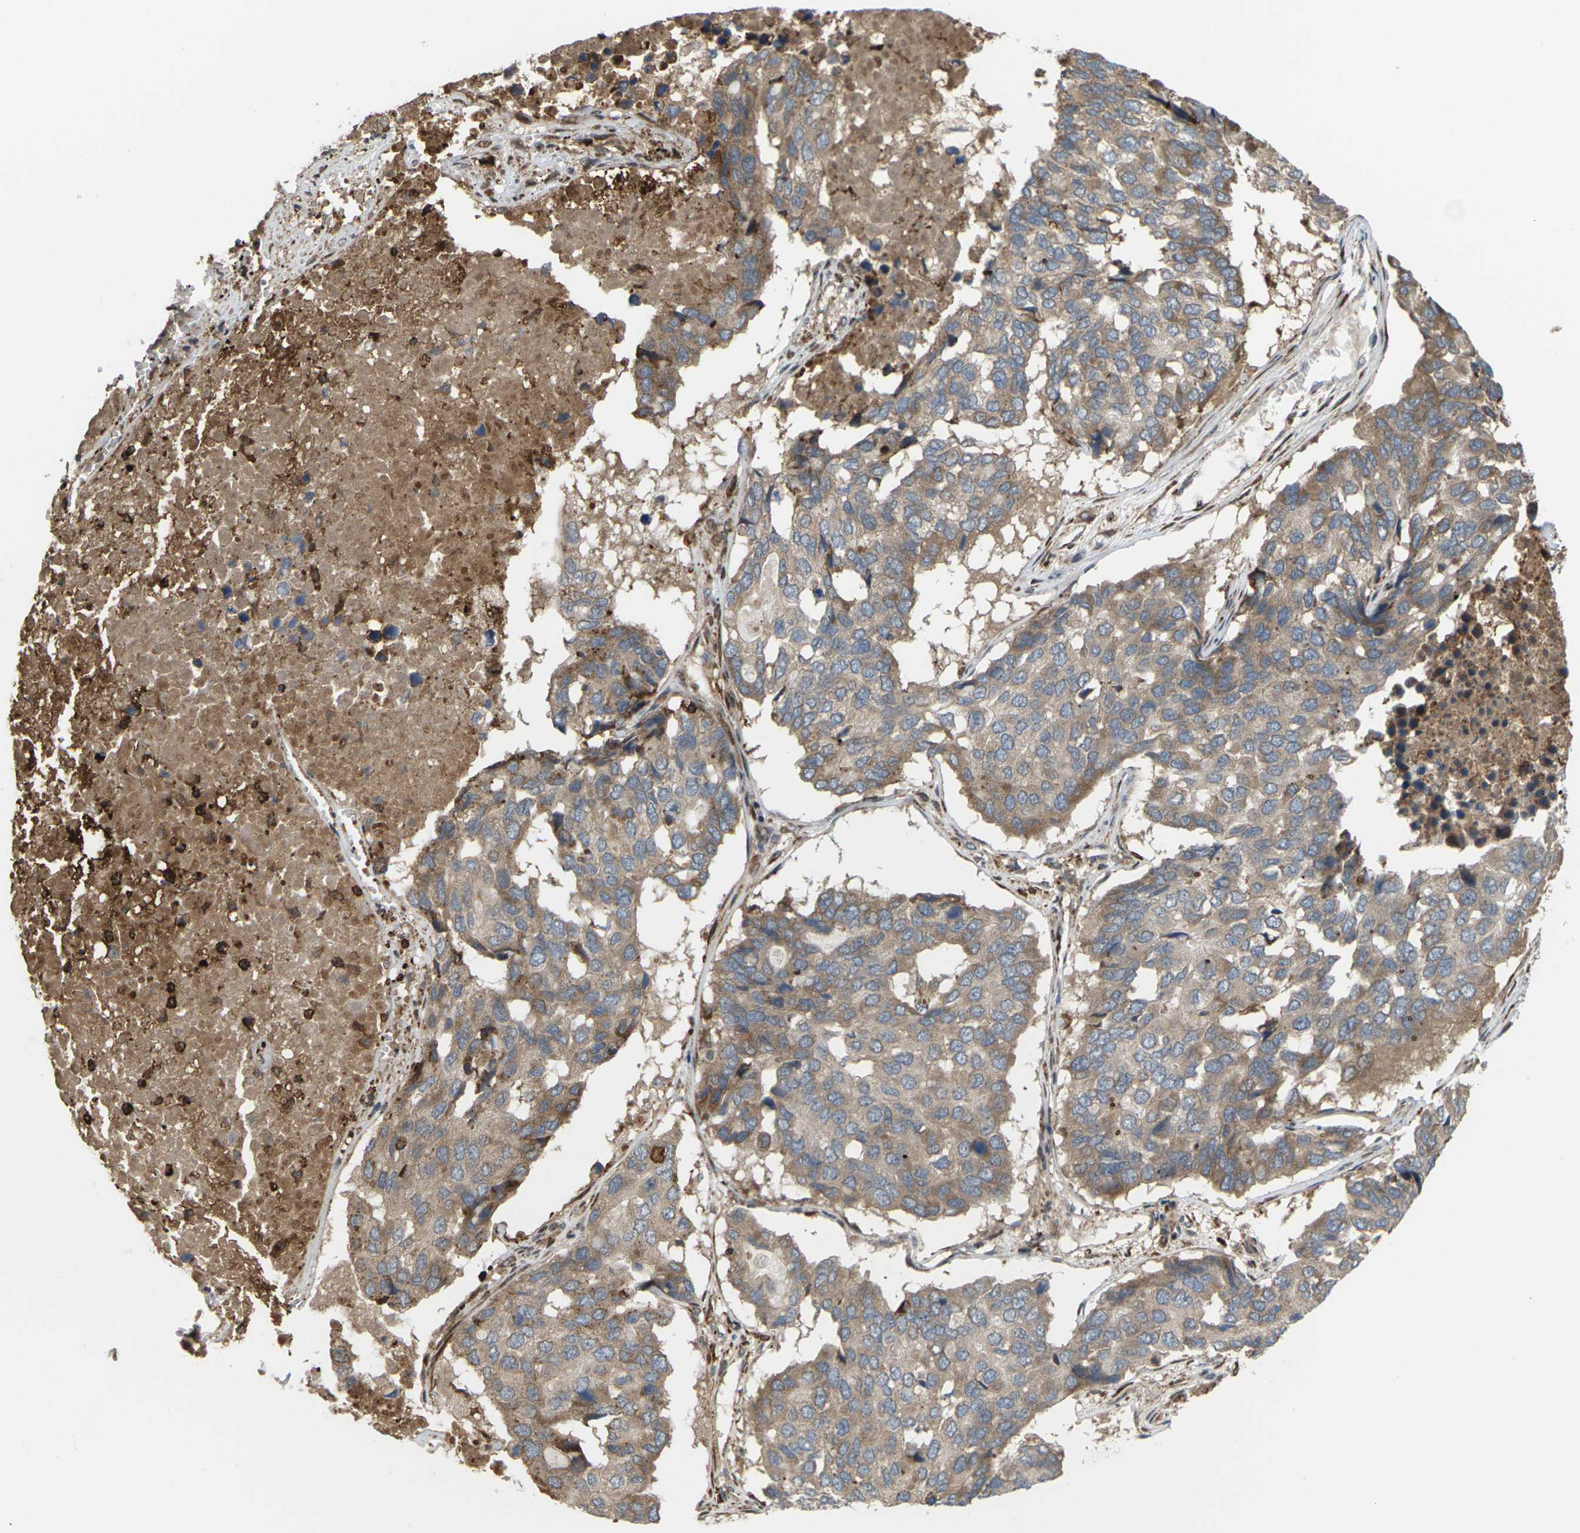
{"staining": {"intensity": "moderate", "quantity": ">75%", "location": "cytoplasmic/membranous"}, "tissue": "pancreatic cancer", "cell_type": "Tumor cells", "image_type": "cancer", "snomed": [{"axis": "morphology", "description": "Adenocarcinoma, NOS"}, {"axis": "topography", "description": "Pancreas"}], "caption": "An image showing moderate cytoplasmic/membranous staining in approximately >75% of tumor cells in adenocarcinoma (pancreatic), as visualized by brown immunohistochemical staining.", "gene": "ROBO1", "patient": {"sex": "male", "age": 50}}